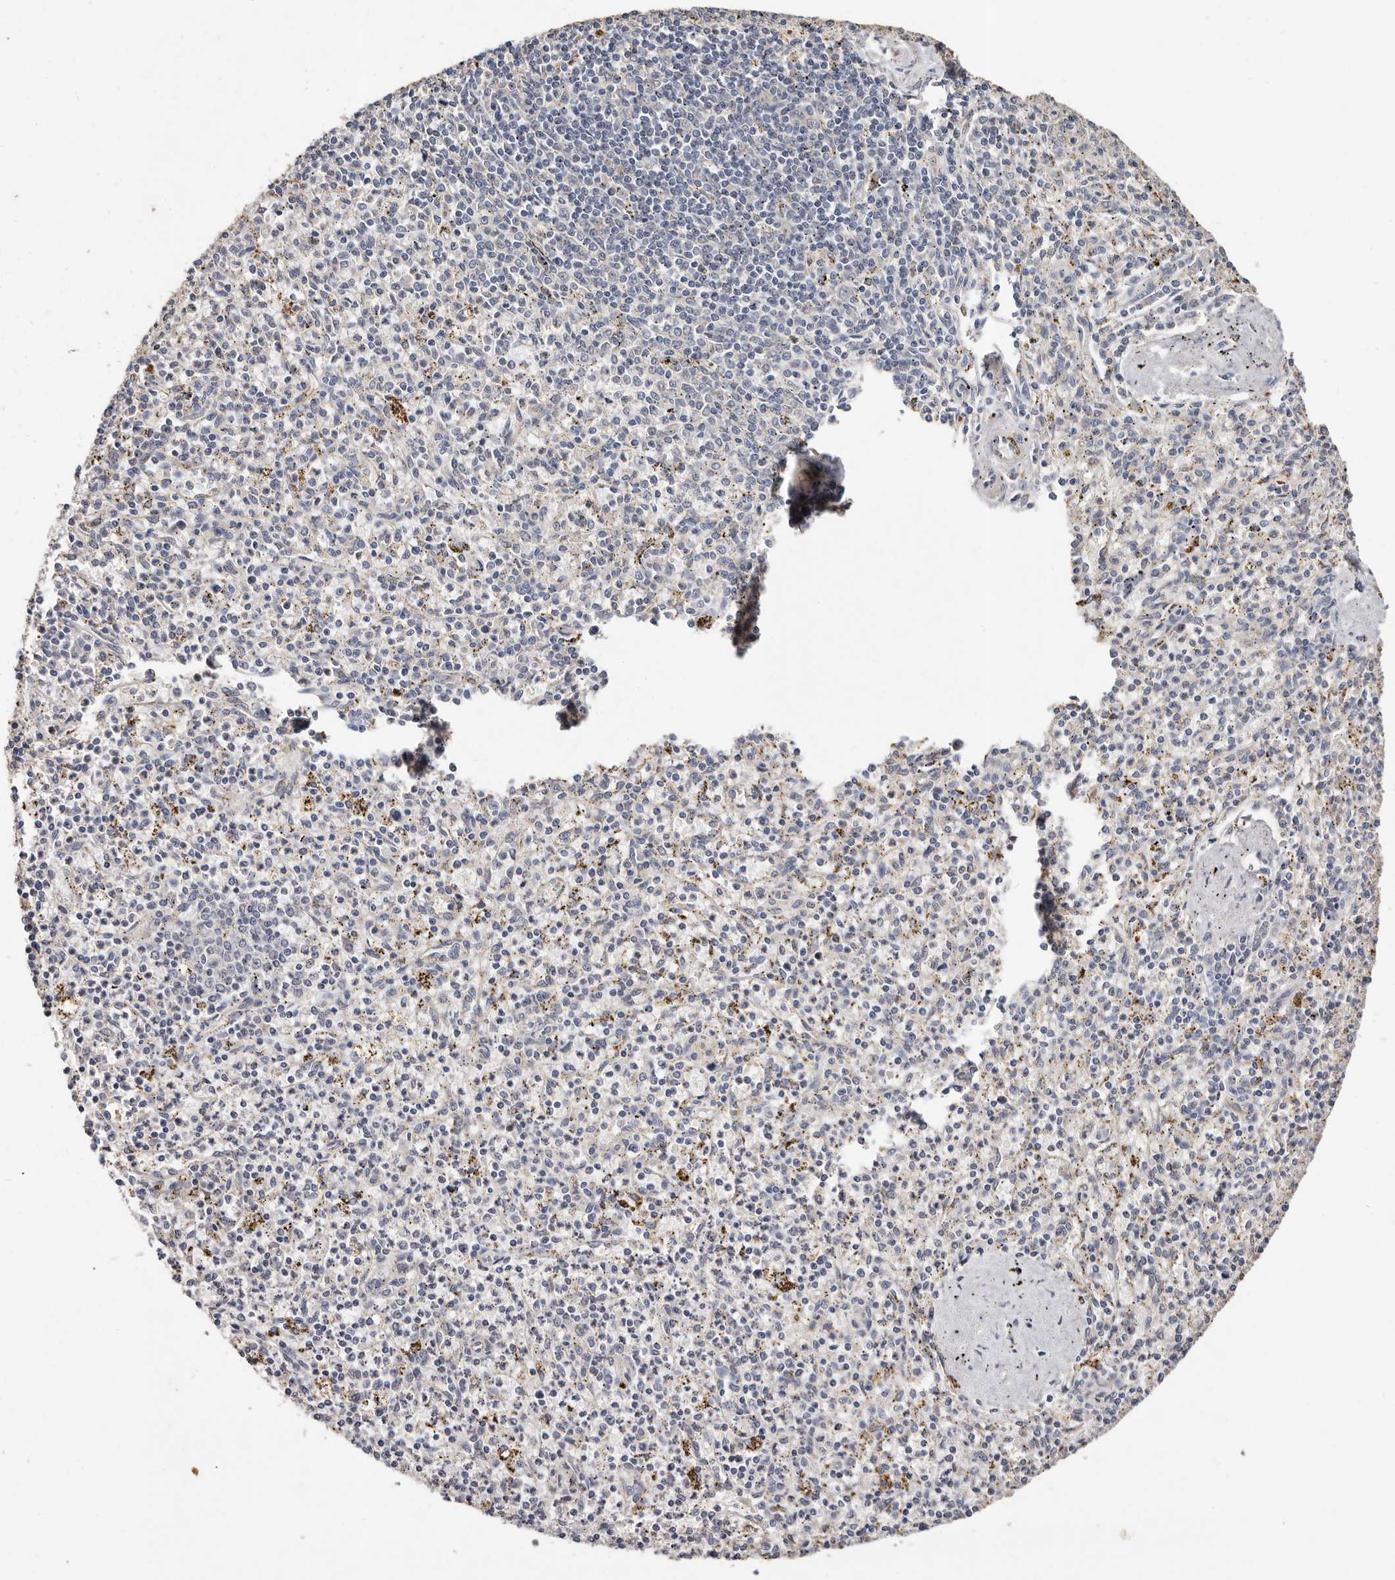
{"staining": {"intensity": "negative", "quantity": "none", "location": "none"}, "tissue": "spleen", "cell_type": "Cells in red pulp", "image_type": "normal", "snomed": [{"axis": "morphology", "description": "Normal tissue, NOS"}, {"axis": "topography", "description": "Spleen"}], "caption": "DAB (3,3'-diaminobenzidine) immunohistochemical staining of unremarkable human spleen shows no significant staining in cells in red pulp.", "gene": "THBS3", "patient": {"sex": "male", "age": 72}}